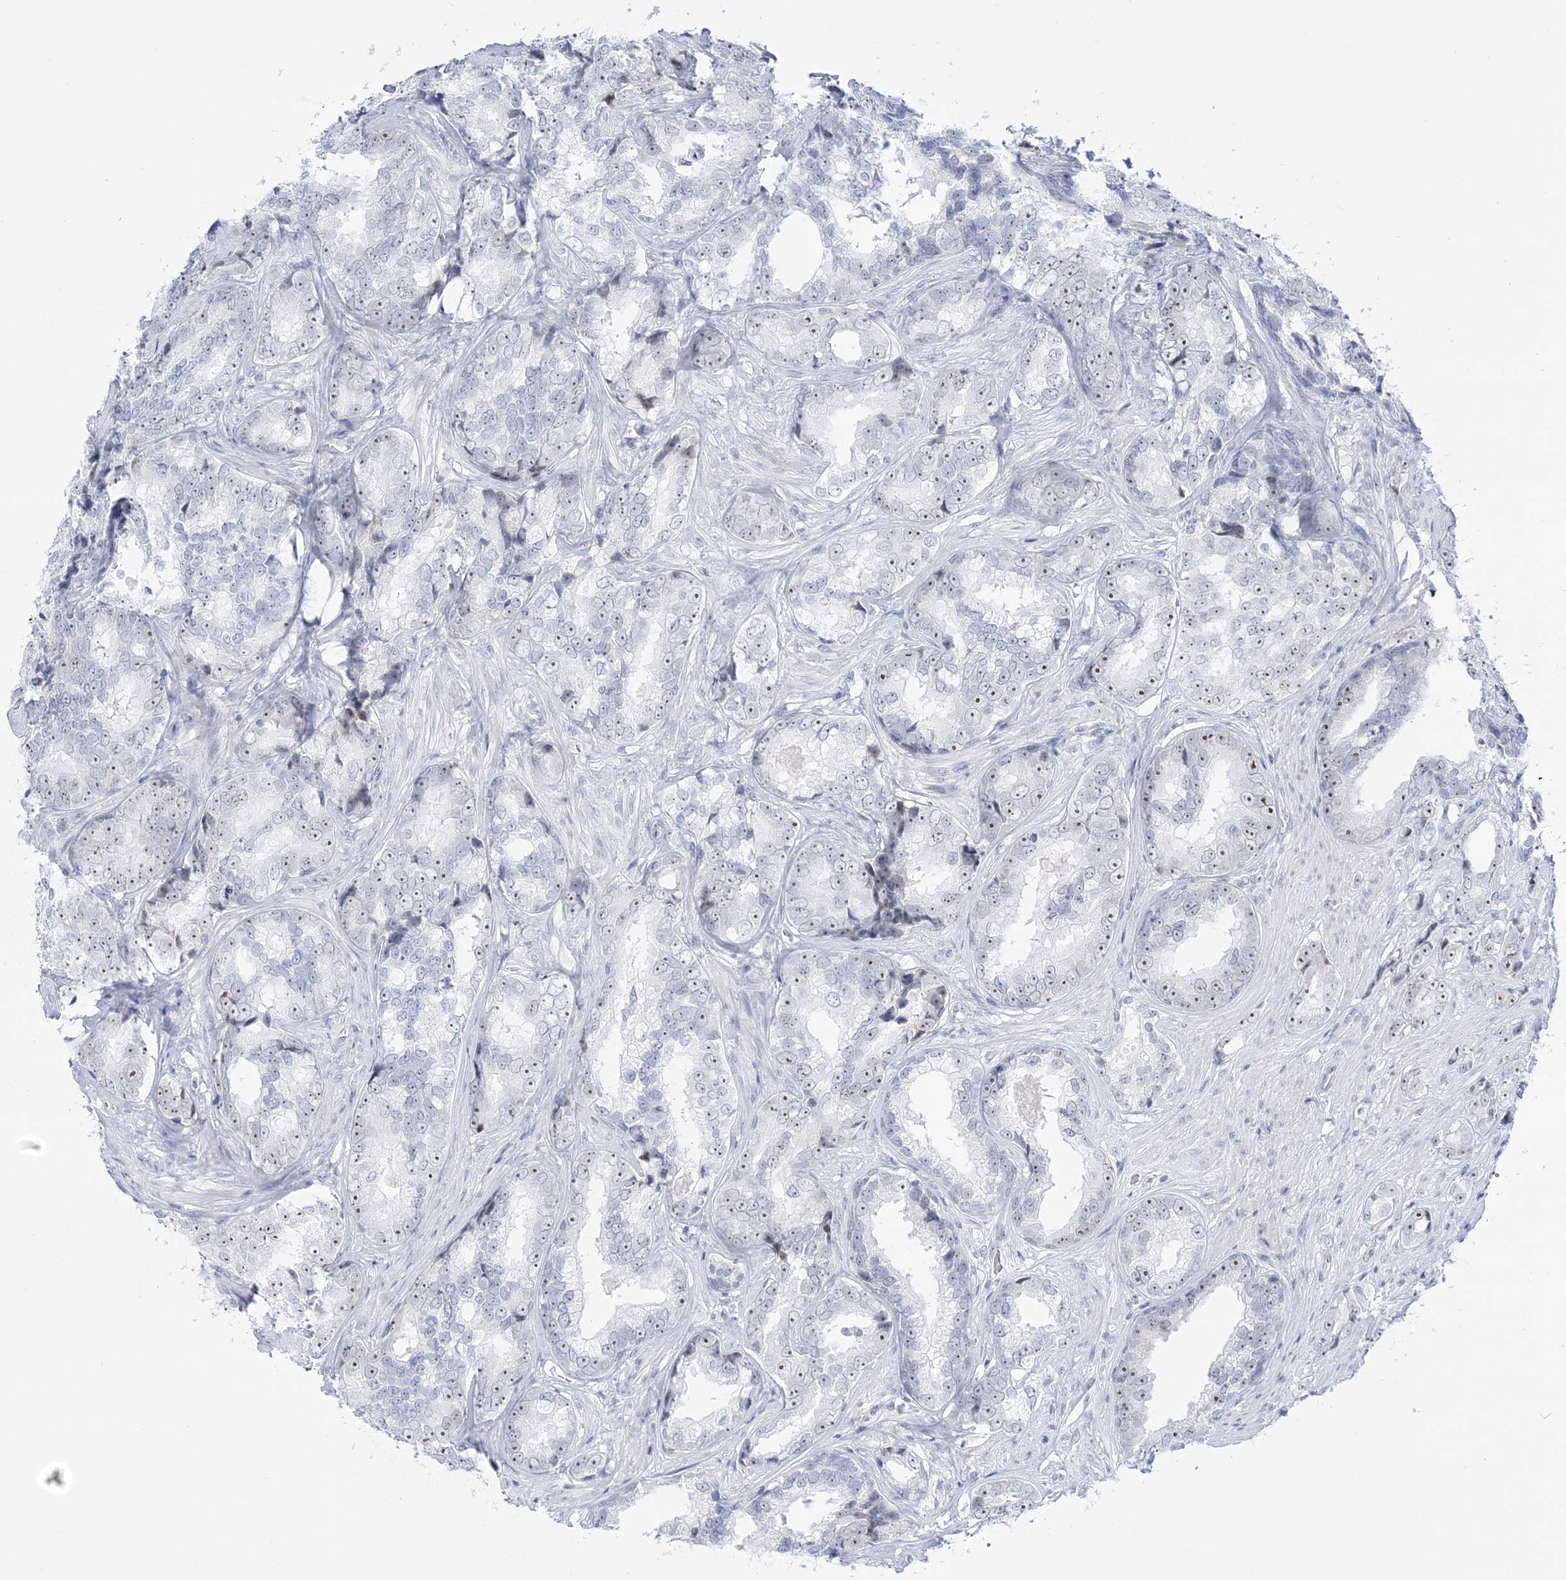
{"staining": {"intensity": "weak", "quantity": "<25%", "location": "nuclear"}, "tissue": "prostate cancer", "cell_type": "Tumor cells", "image_type": "cancer", "snomed": [{"axis": "morphology", "description": "Adenocarcinoma, High grade"}, {"axis": "topography", "description": "Prostate"}], "caption": "IHC image of neoplastic tissue: prostate cancer (high-grade adenocarcinoma) stained with DAB shows no significant protein expression in tumor cells.", "gene": "DDX21", "patient": {"sex": "male", "age": 66}}